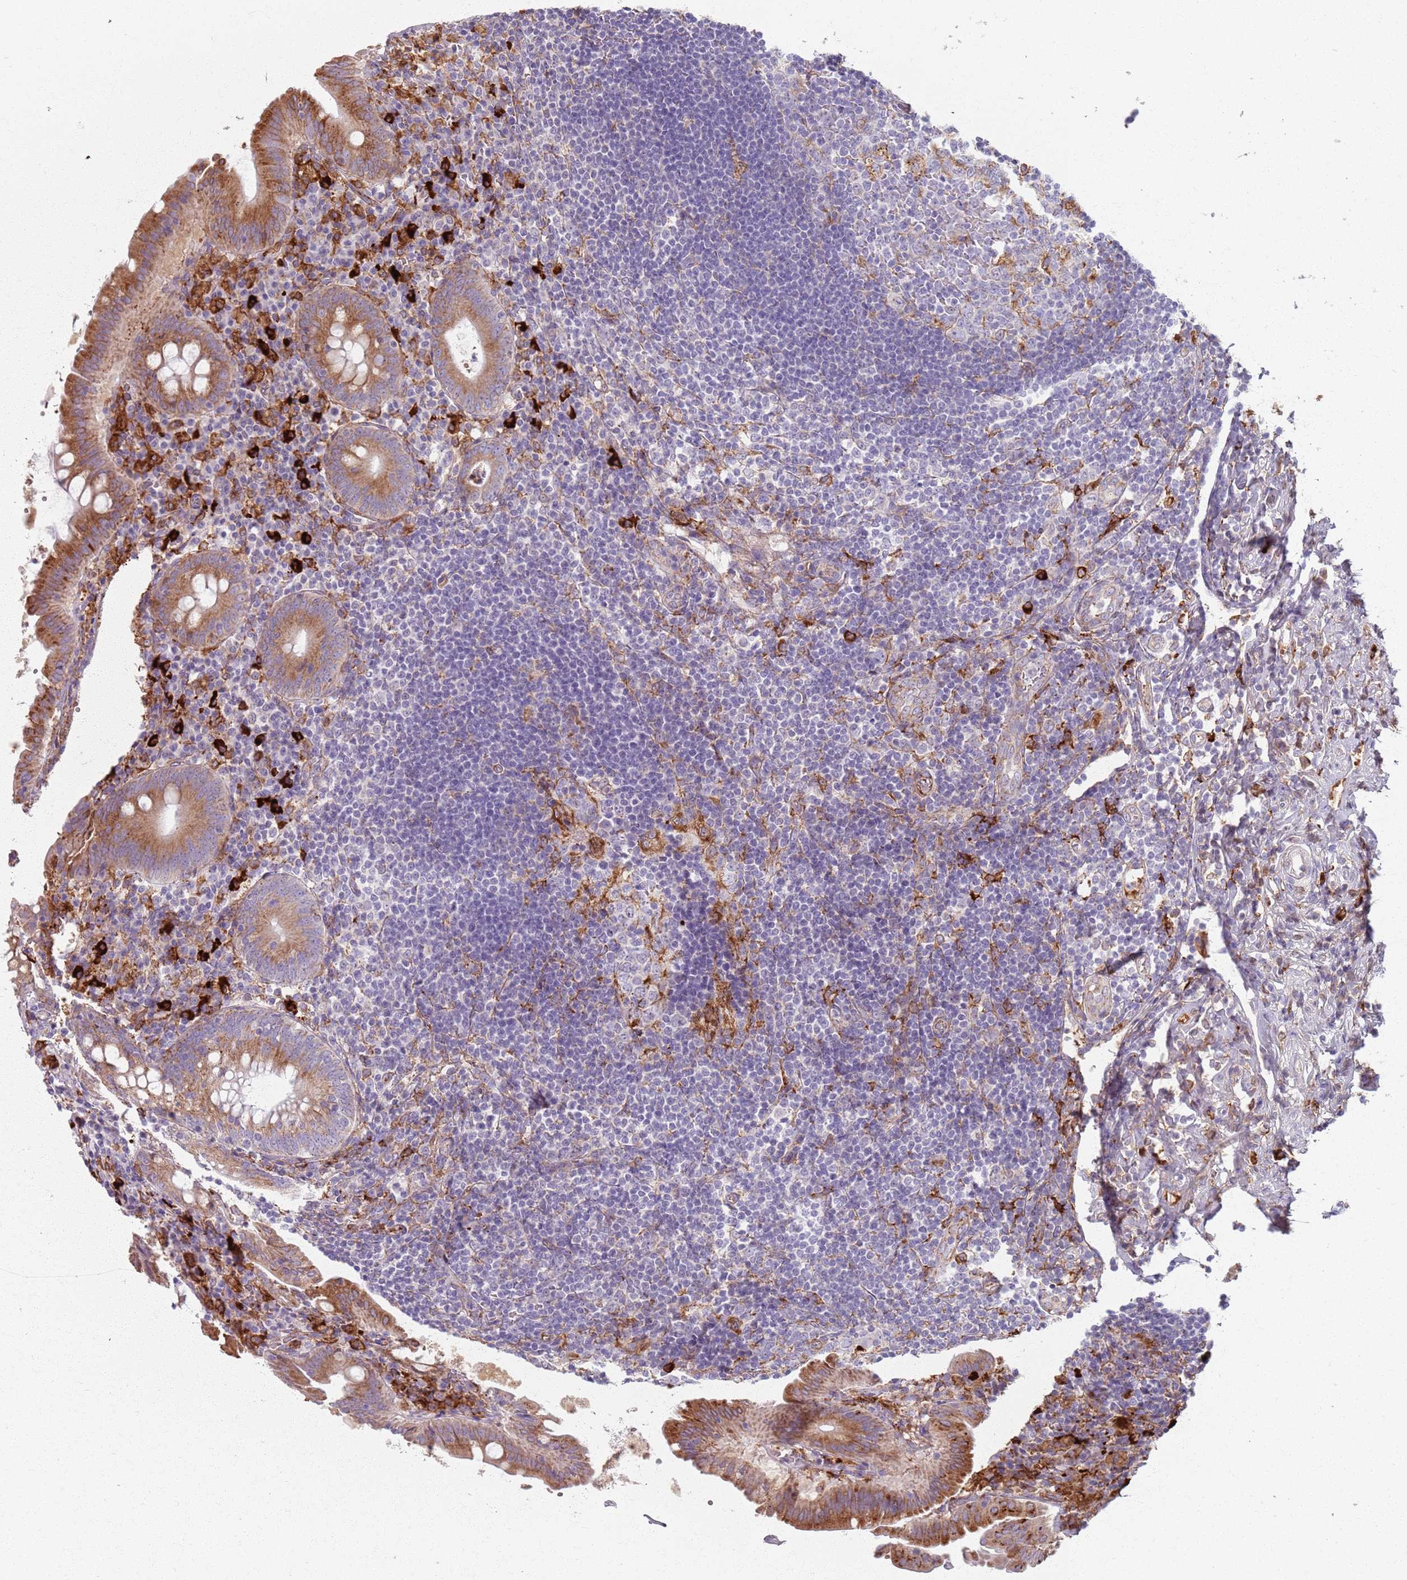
{"staining": {"intensity": "moderate", "quantity": ">75%", "location": "cytoplasmic/membranous"}, "tissue": "appendix", "cell_type": "Glandular cells", "image_type": "normal", "snomed": [{"axis": "morphology", "description": "Normal tissue, NOS"}, {"axis": "topography", "description": "Appendix"}], "caption": "Protein staining of benign appendix displays moderate cytoplasmic/membranous staining in about >75% of glandular cells. Nuclei are stained in blue.", "gene": "COLGALT1", "patient": {"sex": "female", "age": 54}}